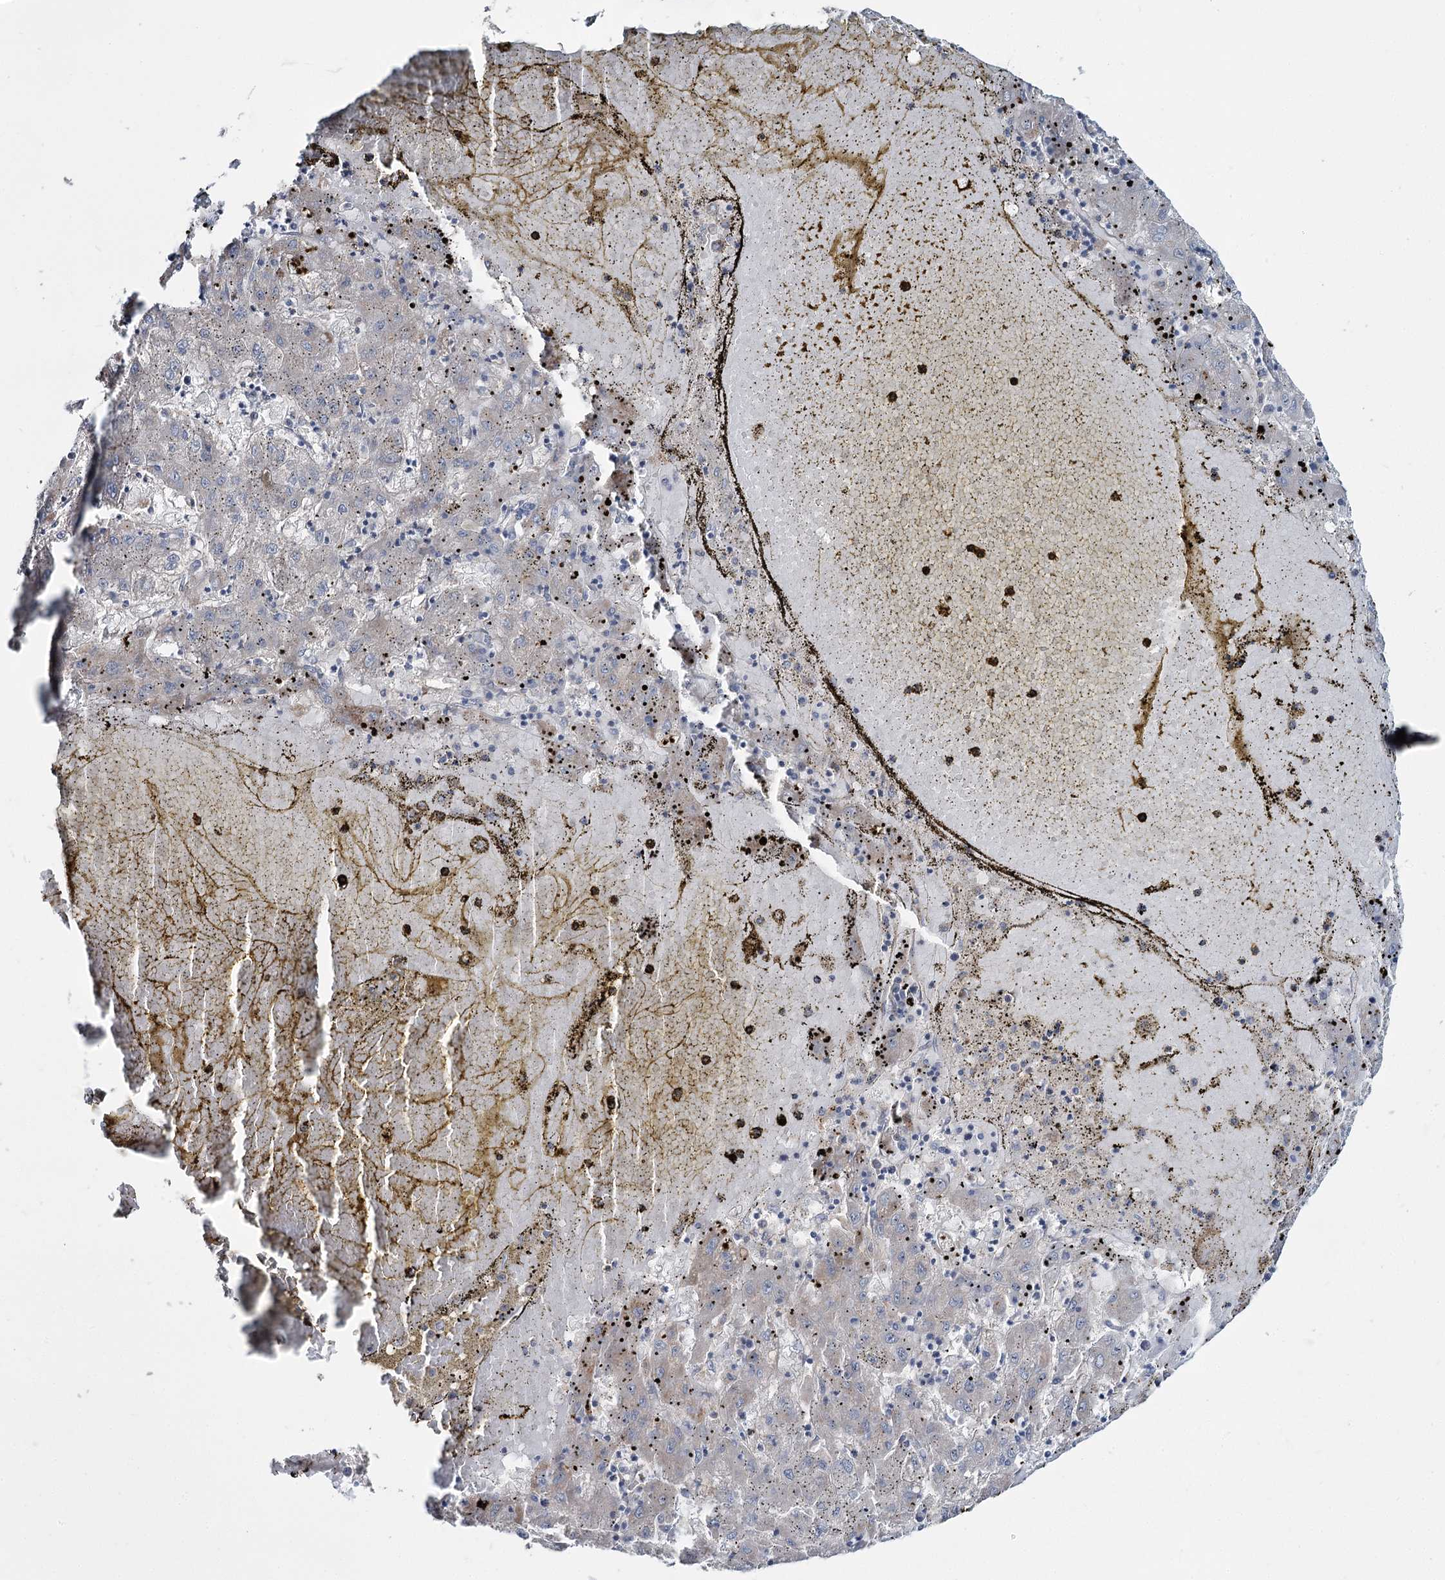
{"staining": {"intensity": "negative", "quantity": "none", "location": "none"}, "tissue": "liver cancer", "cell_type": "Tumor cells", "image_type": "cancer", "snomed": [{"axis": "morphology", "description": "Carcinoma, Hepatocellular, NOS"}, {"axis": "topography", "description": "Liver"}], "caption": "A photomicrograph of human liver hepatocellular carcinoma is negative for staining in tumor cells.", "gene": "SUMF1", "patient": {"sex": "male", "age": 72}}